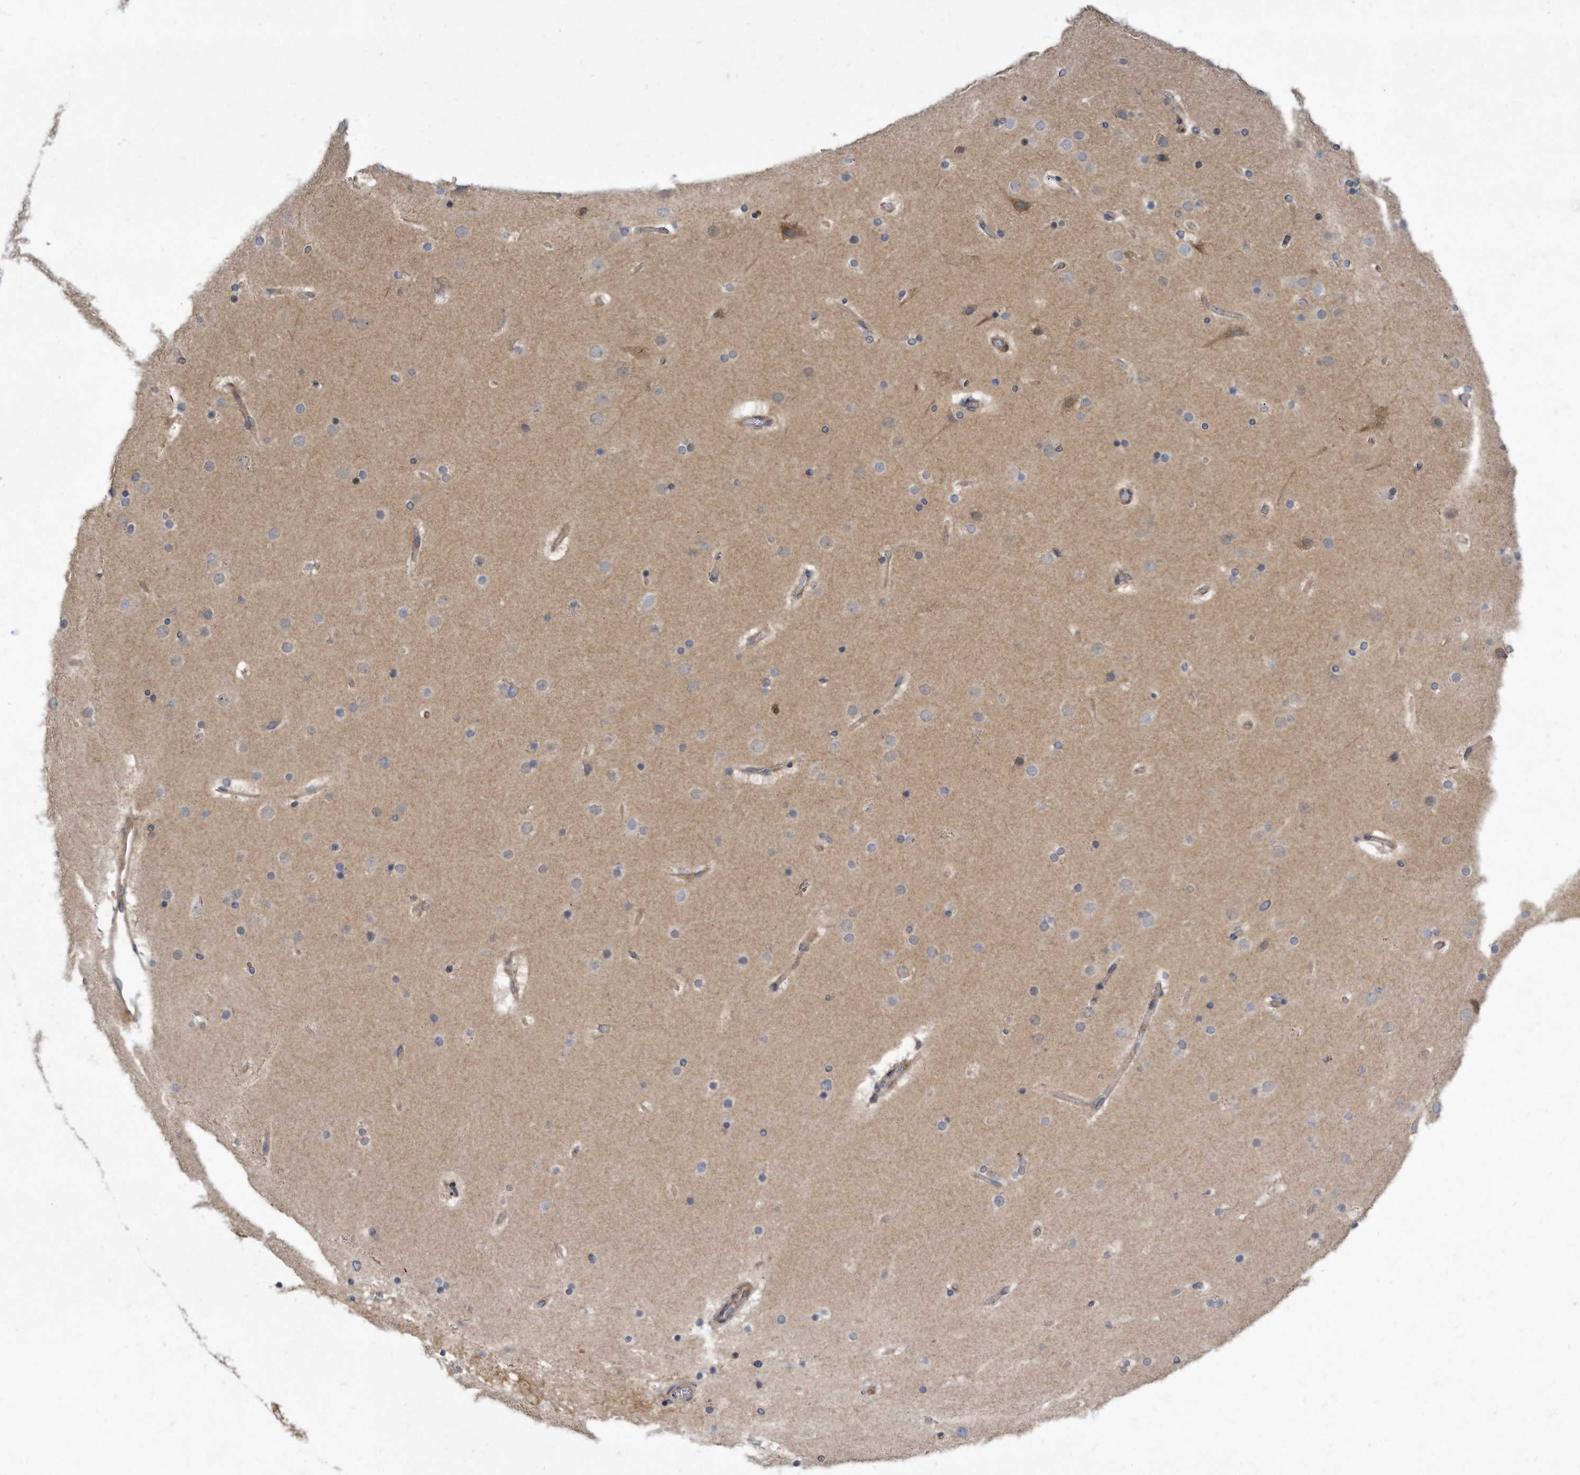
{"staining": {"intensity": "negative", "quantity": "none", "location": "none"}, "tissue": "cerebral cortex", "cell_type": "Endothelial cells", "image_type": "normal", "snomed": [{"axis": "morphology", "description": "Normal tissue, NOS"}, {"axis": "topography", "description": "Cerebral cortex"}], "caption": "A photomicrograph of human cerebral cortex is negative for staining in endothelial cells. Brightfield microscopy of immunohistochemistry stained with DAB (brown) and hematoxylin (blue), captured at high magnification.", "gene": "ATG5", "patient": {"sex": "male", "age": 57}}